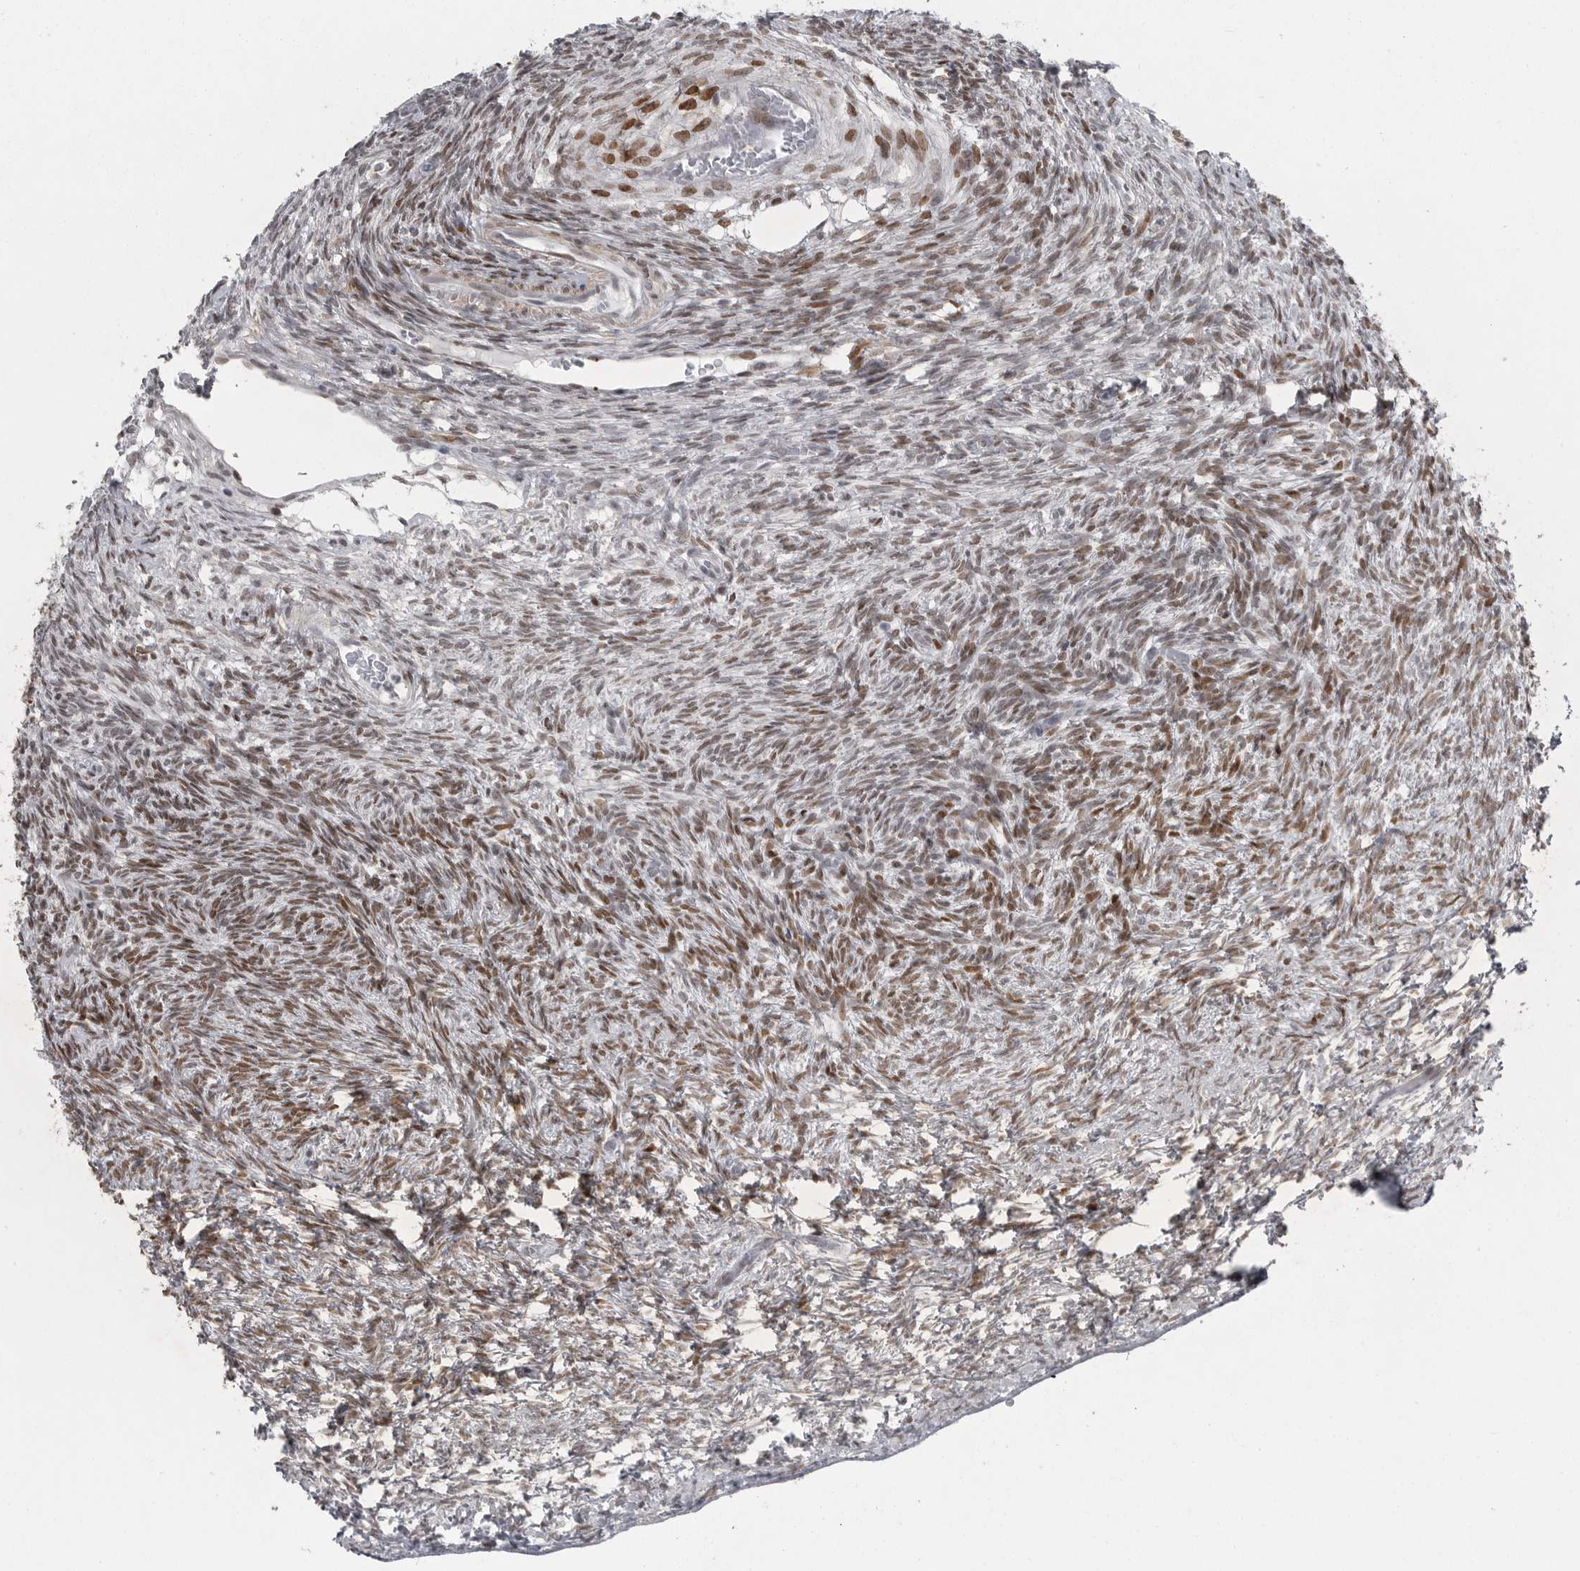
{"staining": {"intensity": "strong", "quantity": ">75%", "location": "cytoplasmic/membranous,nuclear"}, "tissue": "ovary", "cell_type": "Follicle cells", "image_type": "normal", "snomed": [{"axis": "morphology", "description": "Normal tissue, NOS"}, {"axis": "topography", "description": "Ovary"}], "caption": "Strong cytoplasmic/membranous,nuclear staining is present in approximately >75% of follicle cells in benign ovary.", "gene": "HMGN3", "patient": {"sex": "female", "age": 34}}